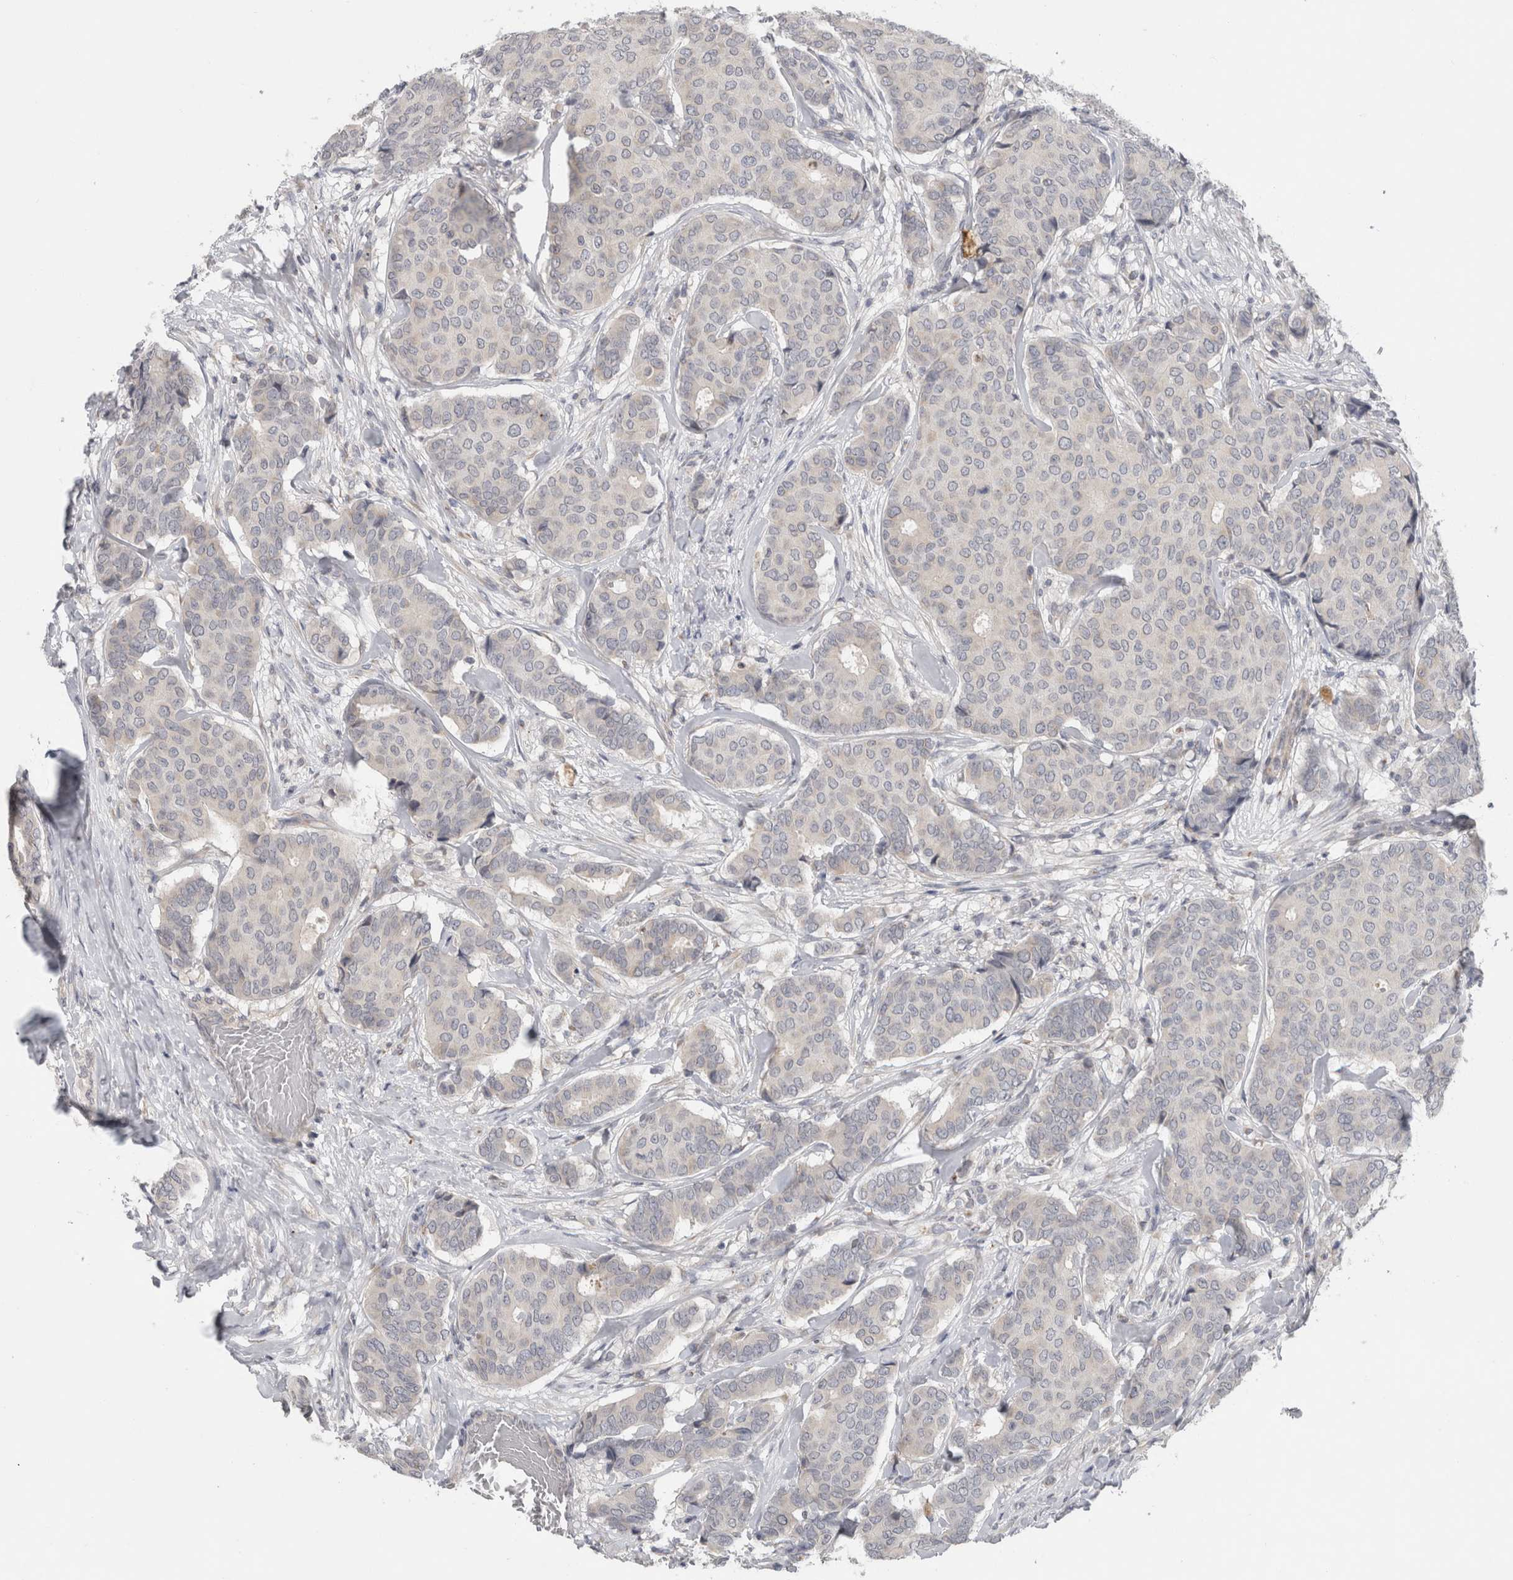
{"staining": {"intensity": "negative", "quantity": "none", "location": "none"}, "tissue": "breast cancer", "cell_type": "Tumor cells", "image_type": "cancer", "snomed": [{"axis": "morphology", "description": "Duct carcinoma"}, {"axis": "topography", "description": "Breast"}], "caption": "A high-resolution image shows immunohistochemistry staining of breast cancer, which exhibits no significant positivity in tumor cells.", "gene": "MGAT1", "patient": {"sex": "female", "age": 75}}